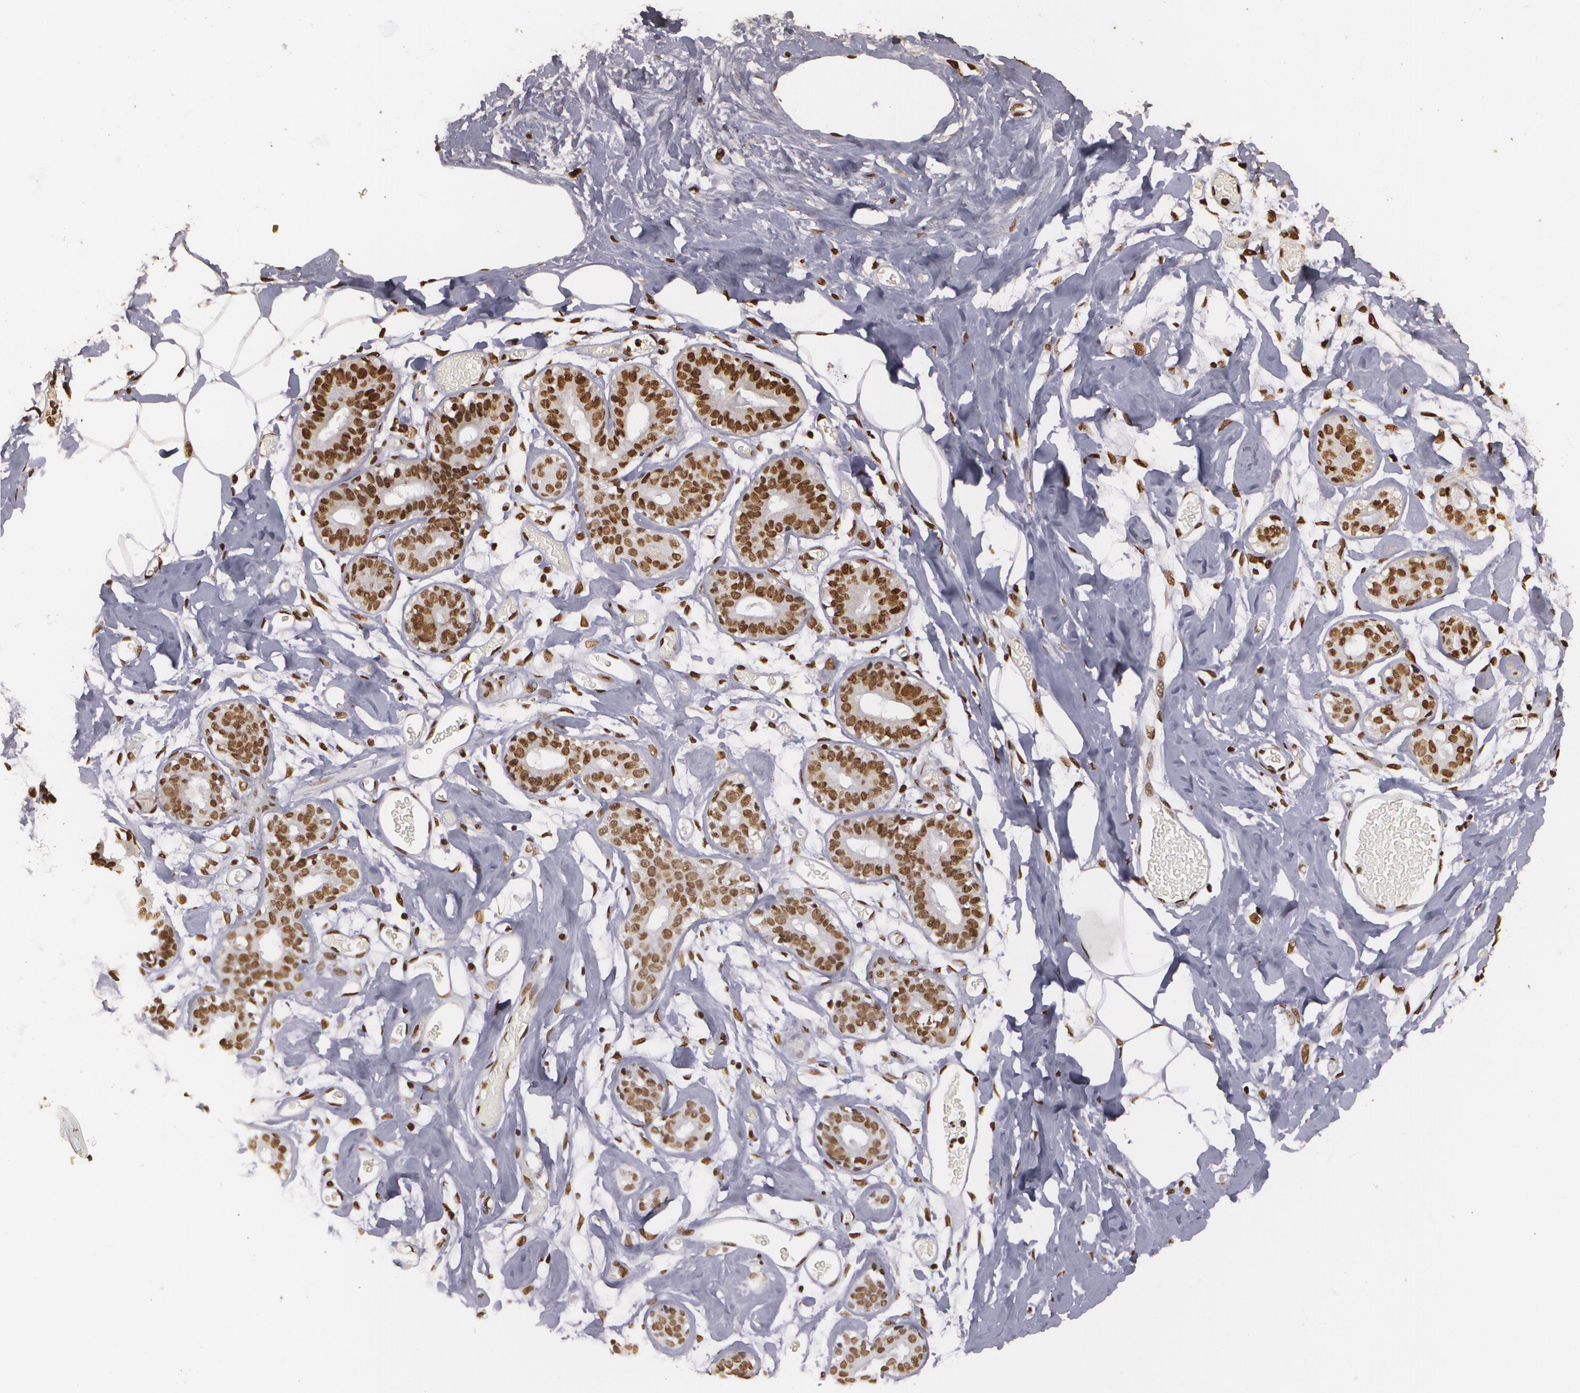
{"staining": {"intensity": "strong", "quantity": ">75%", "location": "nuclear"}, "tissue": "breast", "cell_type": "Adipocytes", "image_type": "normal", "snomed": [{"axis": "morphology", "description": "Normal tissue, NOS"}, {"axis": "topography", "description": "Breast"}], "caption": "Immunohistochemical staining of normal human breast shows high levels of strong nuclear staining in approximately >75% of adipocytes. (DAB = brown stain, brightfield microscopy at high magnification).", "gene": "RCOR1", "patient": {"sex": "female", "age": 23}}